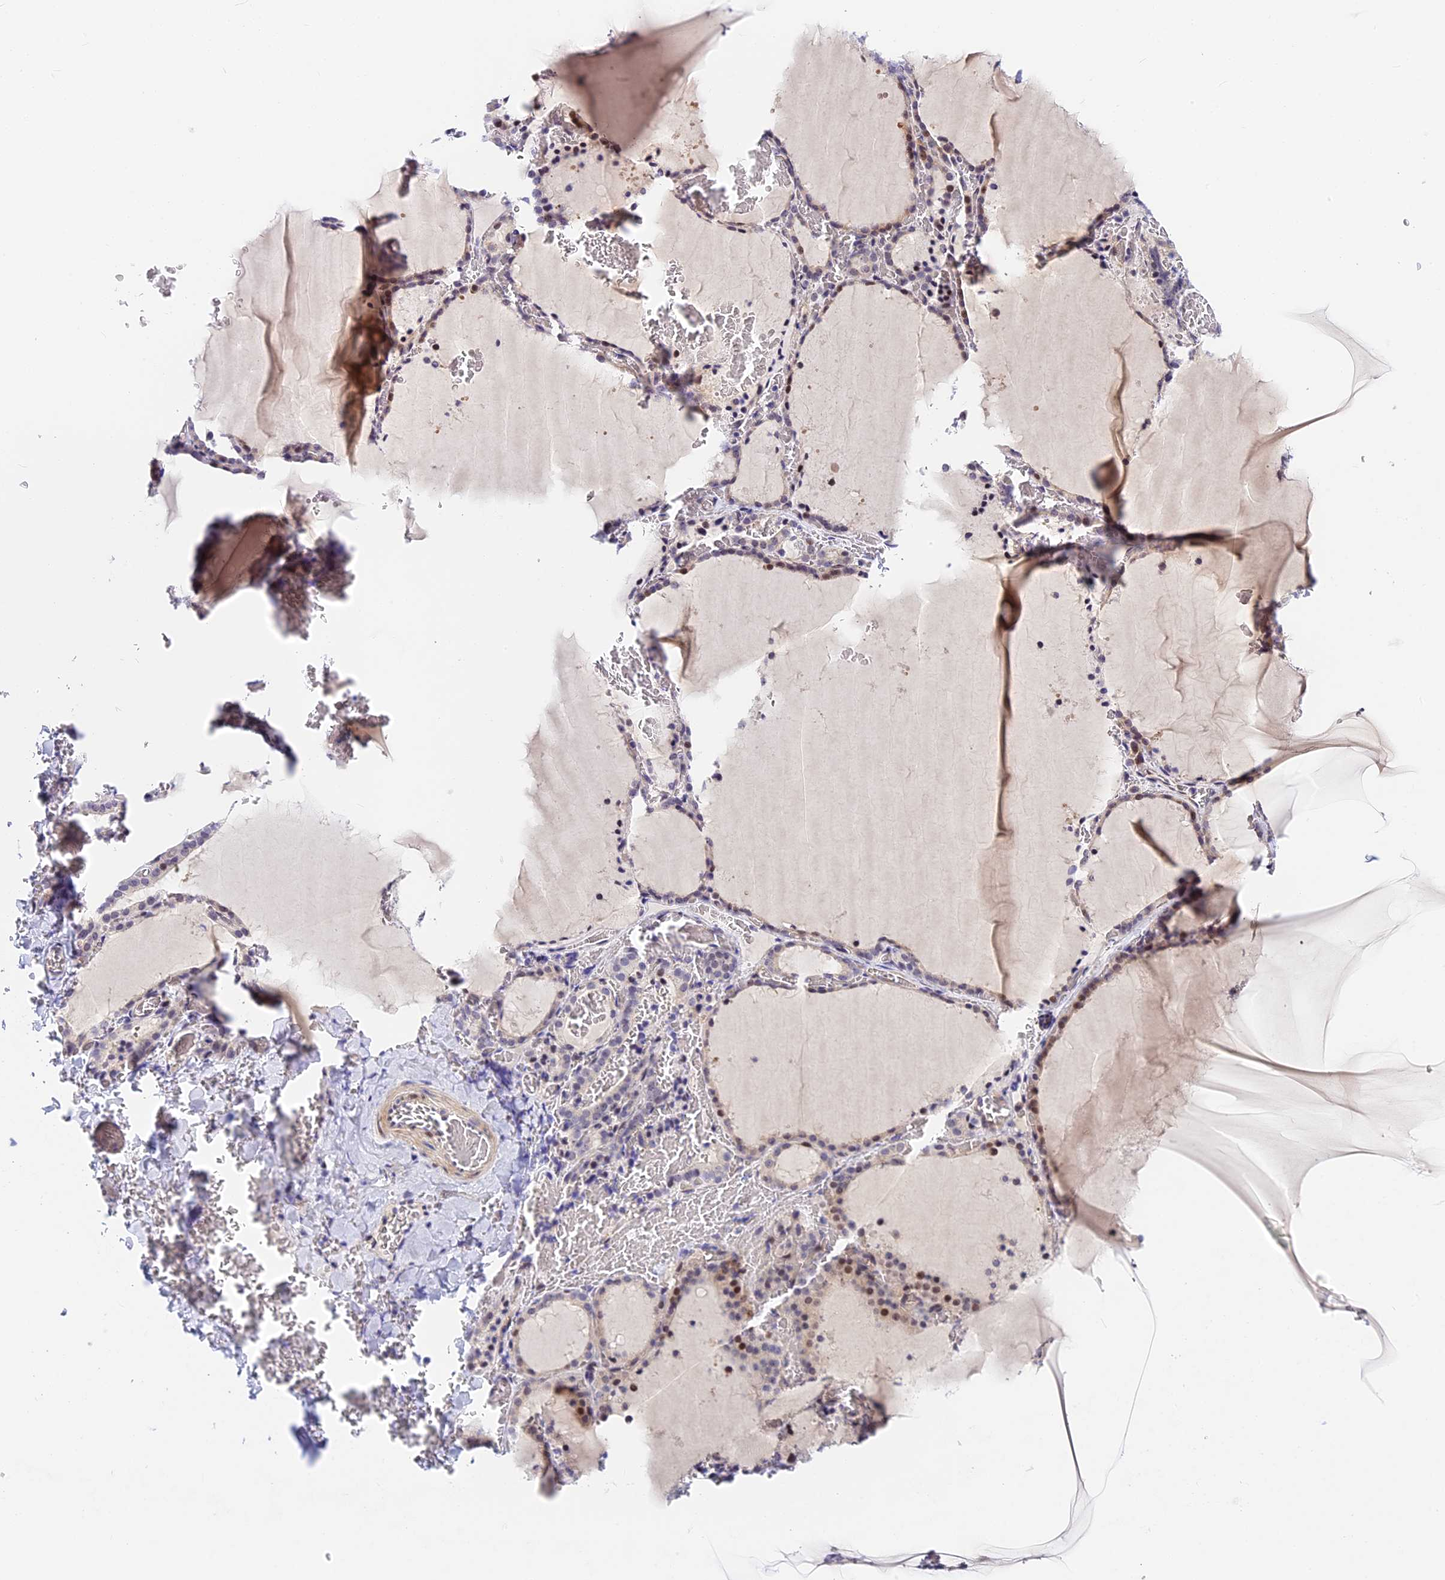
{"staining": {"intensity": "moderate", "quantity": "25%-75%", "location": "nuclear"}, "tissue": "thyroid gland", "cell_type": "Glandular cells", "image_type": "normal", "snomed": [{"axis": "morphology", "description": "Normal tissue, NOS"}, {"axis": "topography", "description": "Thyroid gland"}], "caption": "Immunohistochemistry (IHC) image of normal thyroid gland: human thyroid gland stained using immunohistochemistry displays medium levels of moderate protein expression localized specifically in the nuclear of glandular cells, appearing as a nuclear brown color.", "gene": "MIDN", "patient": {"sex": "female", "age": 39}}